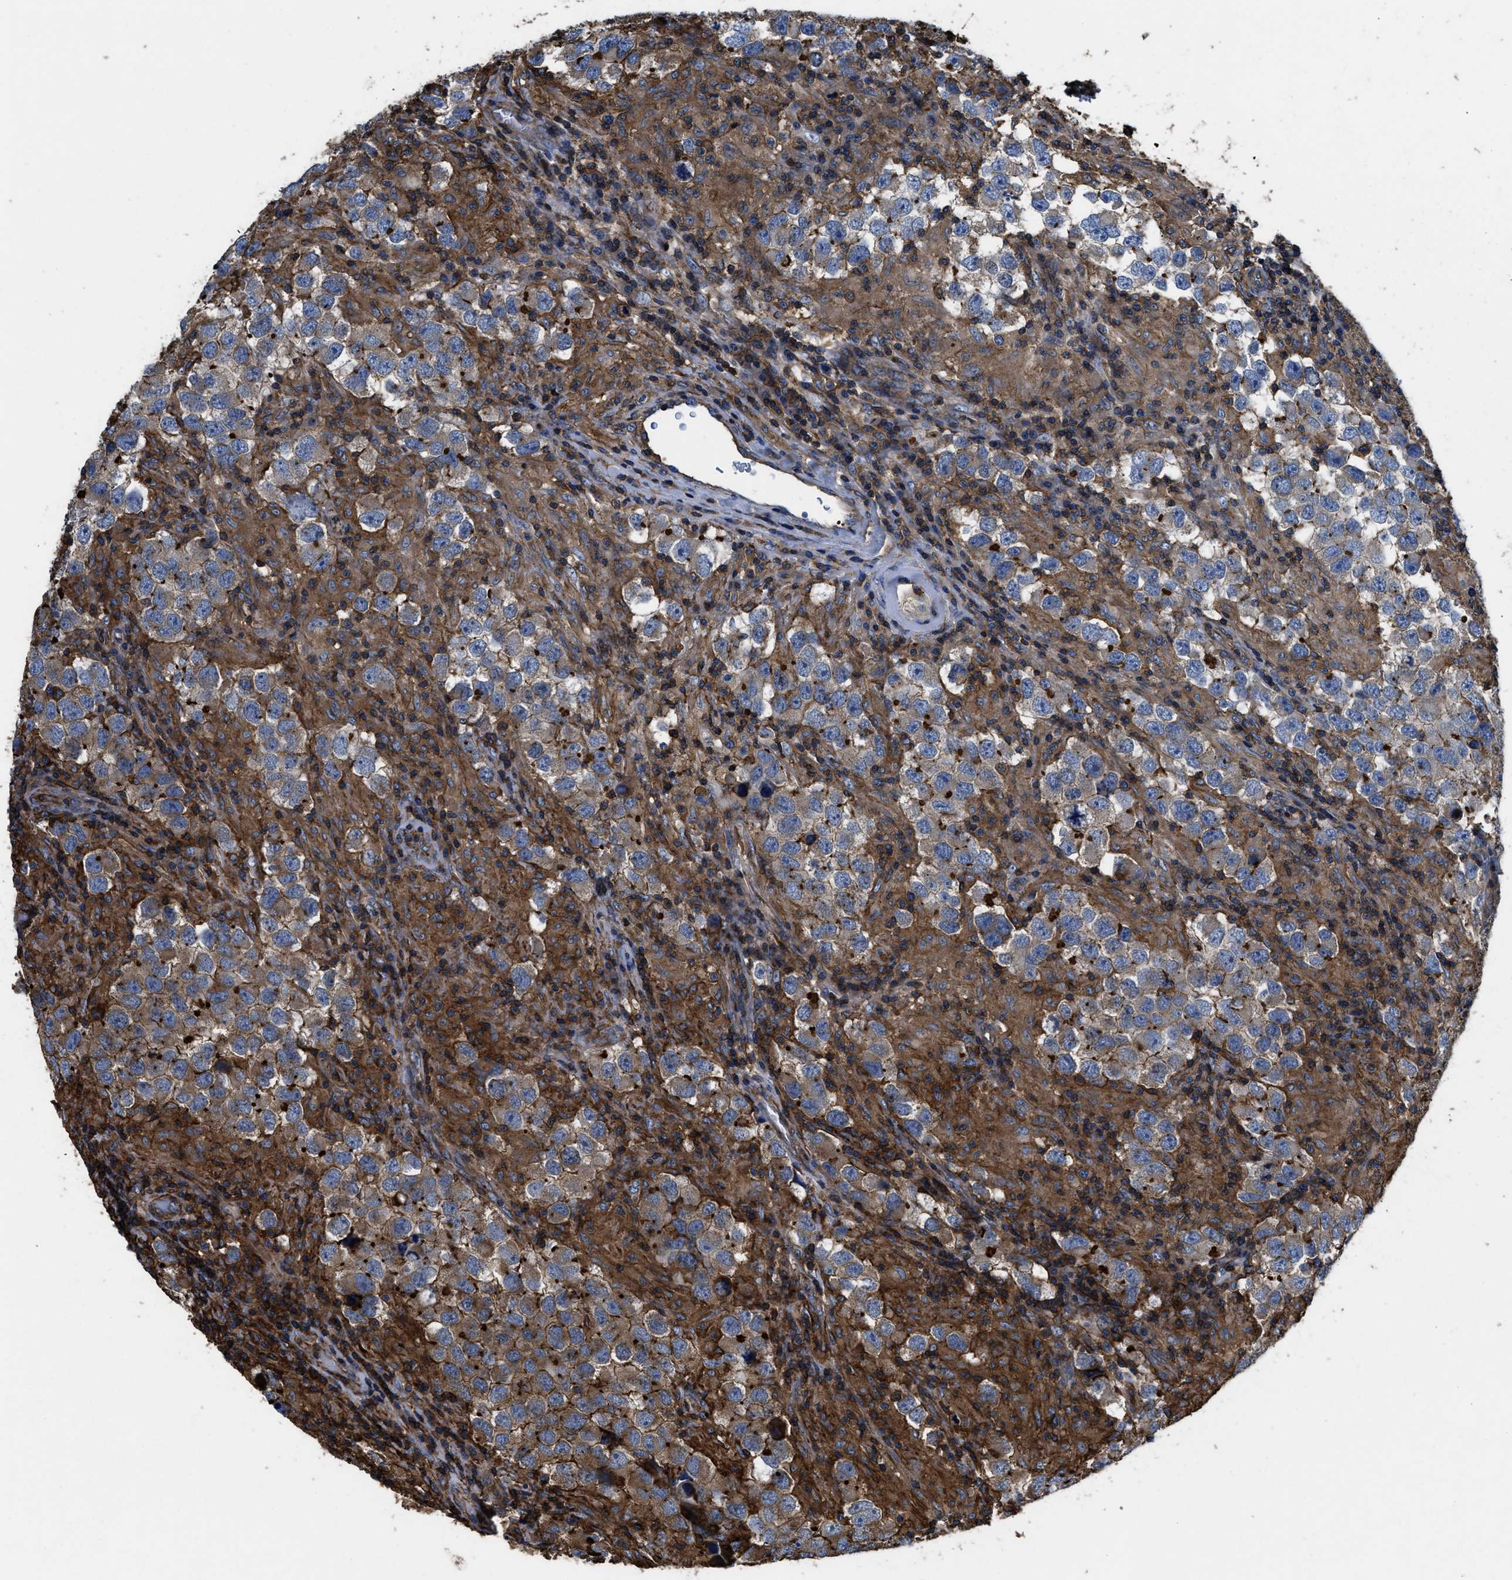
{"staining": {"intensity": "weak", "quantity": ">75%", "location": "cytoplasmic/membranous"}, "tissue": "testis cancer", "cell_type": "Tumor cells", "image_type": "cancer", "snomed": [{"axis": "morphology", "description": "Carcinoma, Embryonal, NOS"}, {"axis": "topography", "description": "Testis"}], "caption": "There is low levels of weak cytoplasmic/membranous expression in tumor cells of testis cancer (embryonal carcinoma), as demonstrated by immunohistochemical staining (brown color).", "gene": "SCUBE2", "patient": {"sex": "male", "age": 21}}